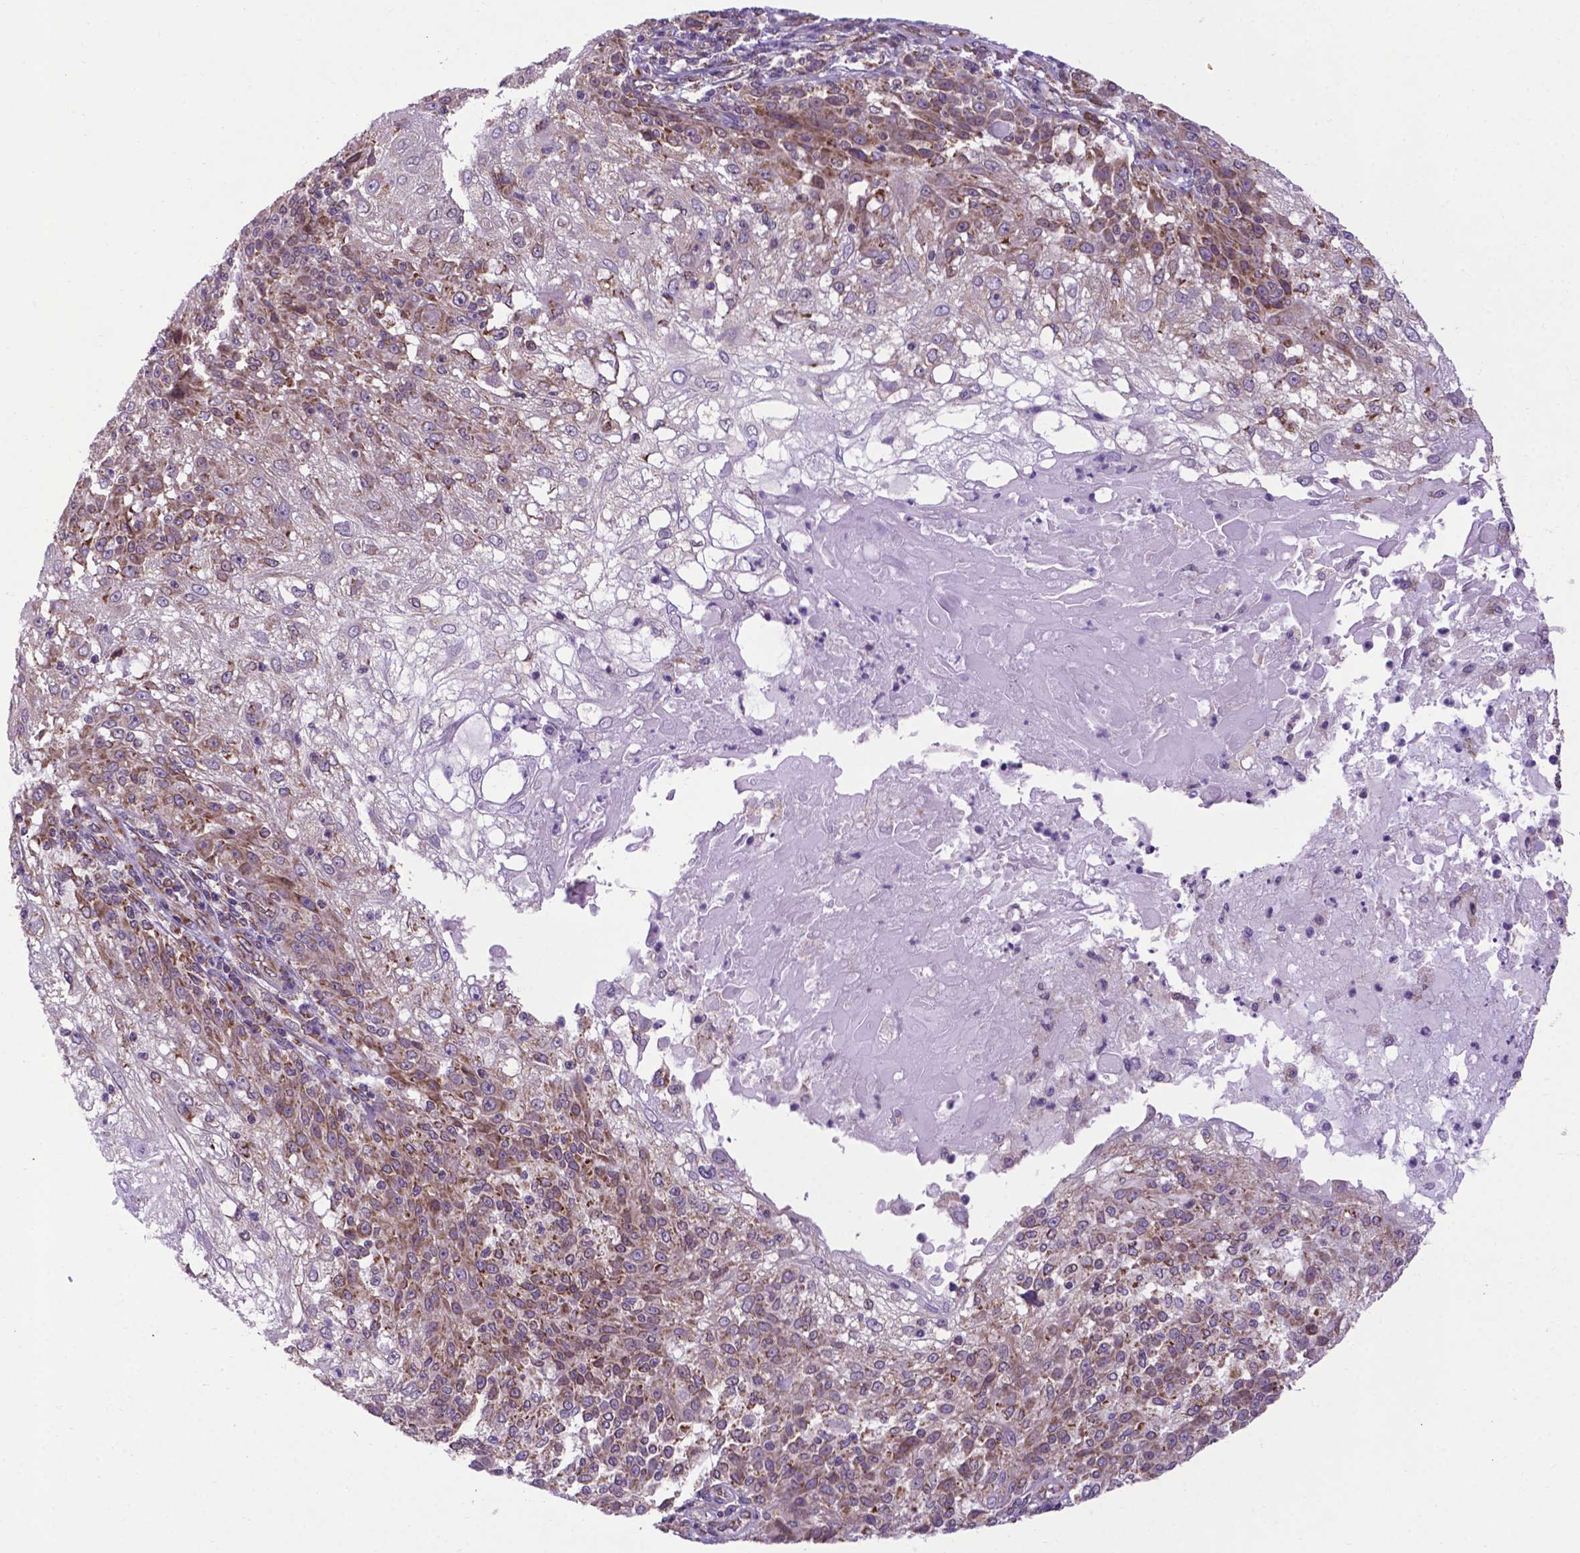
{"staining": {"intensity": "moderate", "quantity": "25%-75%", "location": "cytoplasmic/membranous"}, "tissue": "skin cancer", "cell_type": "Tumor cells", "image_type": "cancer", "snomed": [{"axis": "morphology", "description": "Normal tissue, NOS"}, {"axis": "morphology", "description": "Squamous cell carcinoma, NOS"}, {"axis": "topography", "description": "Skin"}], "caption": "There is medium levels of moderate cytoplasmic/membranous expression in tumor cells of skin cancer, as demonstrated by immunohistochemical staining (brown color).", "gene": "WDR83OS", "patient": {"sex": "female", "age": 83}}